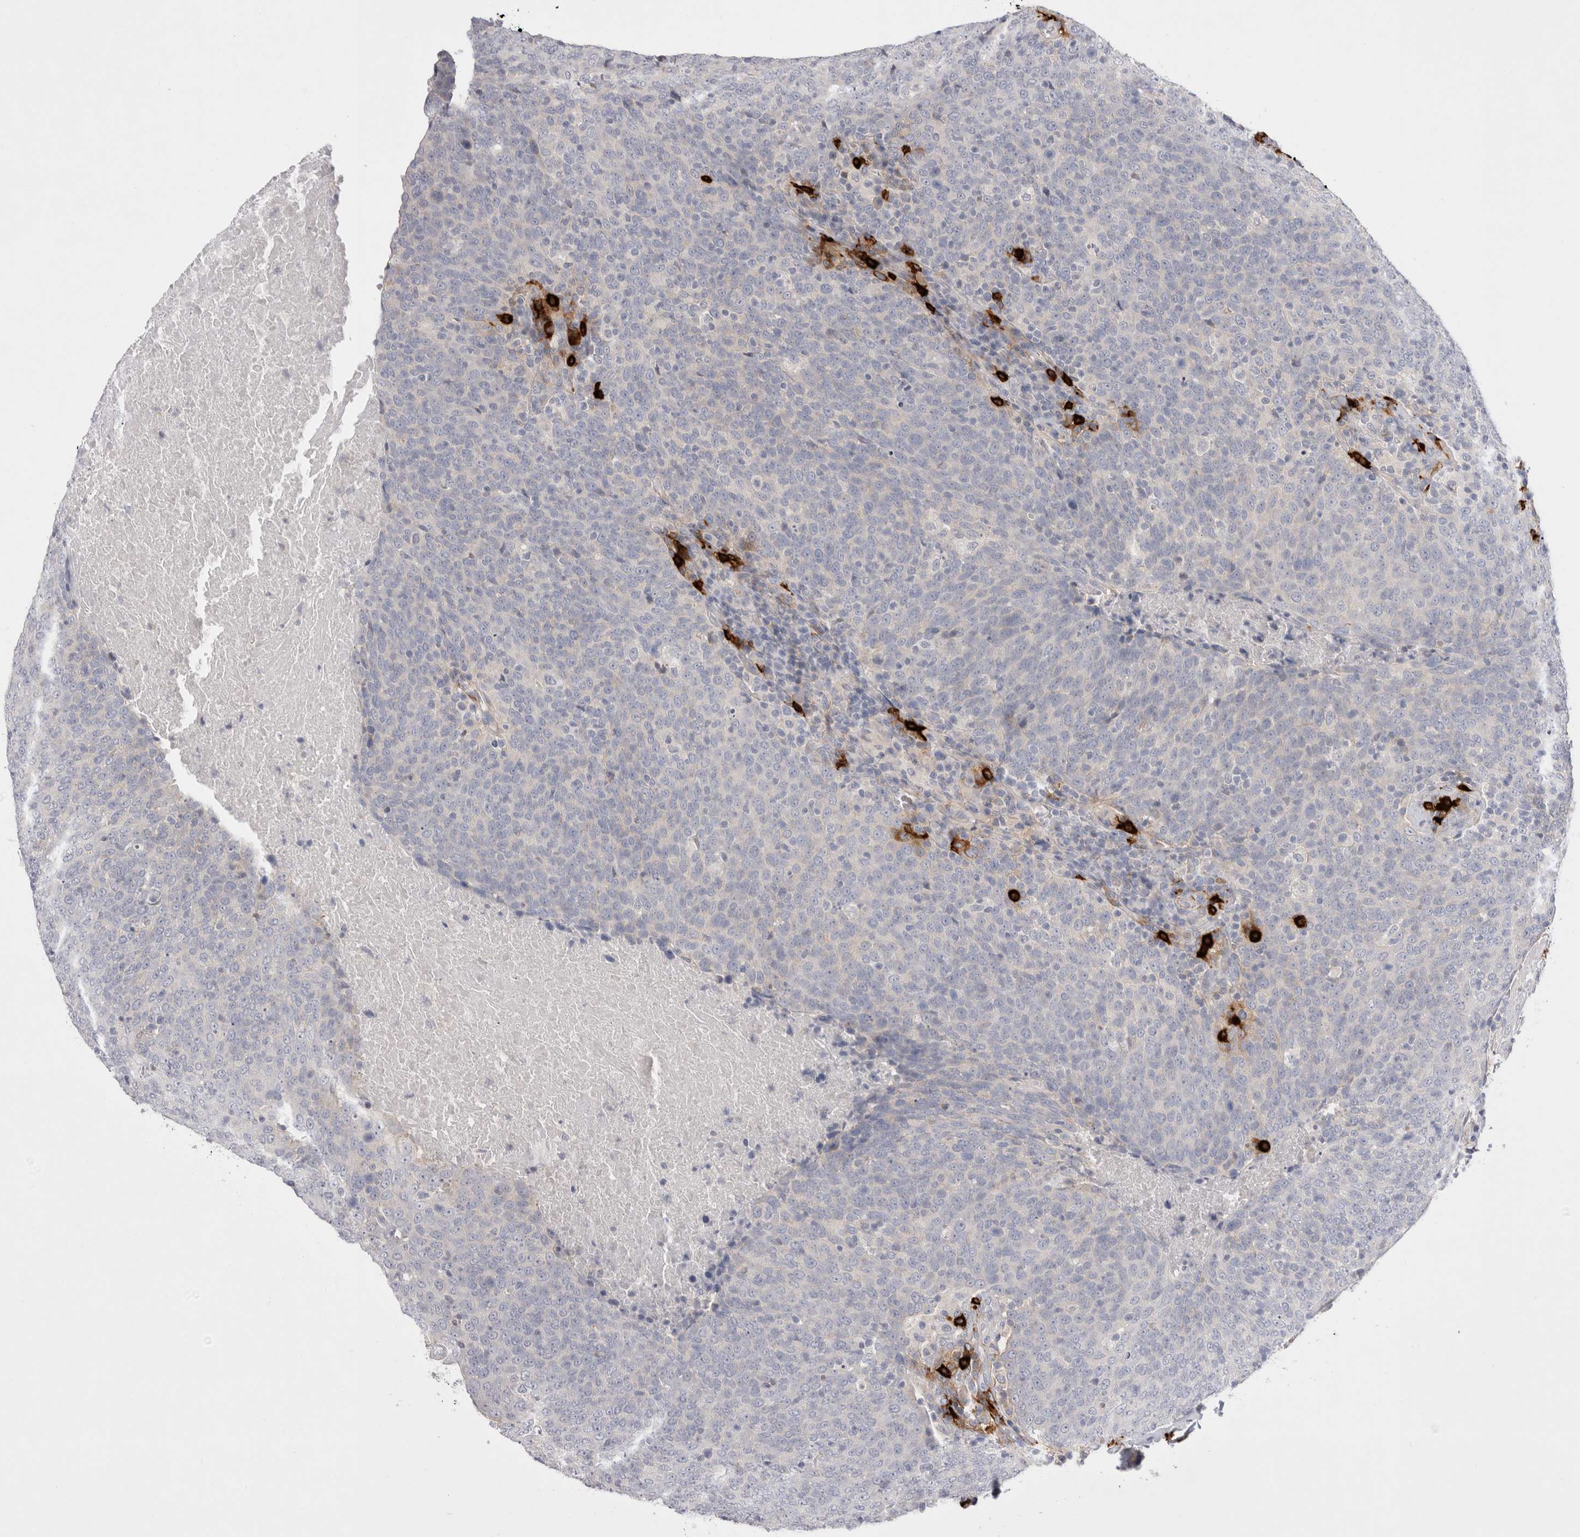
{"staining": {"intensity": "negative", "quantity": "none", "location": "none"}, "tissue": "head and neck cancer", "cell_type": "Tumor cells", "image_type": "cancer", "snomed": [{"axis": "morphology", "description": "Squamous cell carcinoma, NOS"}, {"axis": "morphology", "description": "Squamous cell carcinoma, metastatic, NOS"}, {"axis": "topography", "description": "Lymph node"}, {"axis": "topography", "description": "Head-Neck"}], "caption": "High magnification brightfield microscopy of head and neck cancer (metastatic squamous cell carcinoma) stained with DAB (3,3'-diaminobenzidine) (brown) and counterstained with hematoxylin (blue): tumor cells show no significant expression.", "gene": "SPINK2", "patient": {"sex": "male", "age": 62}}